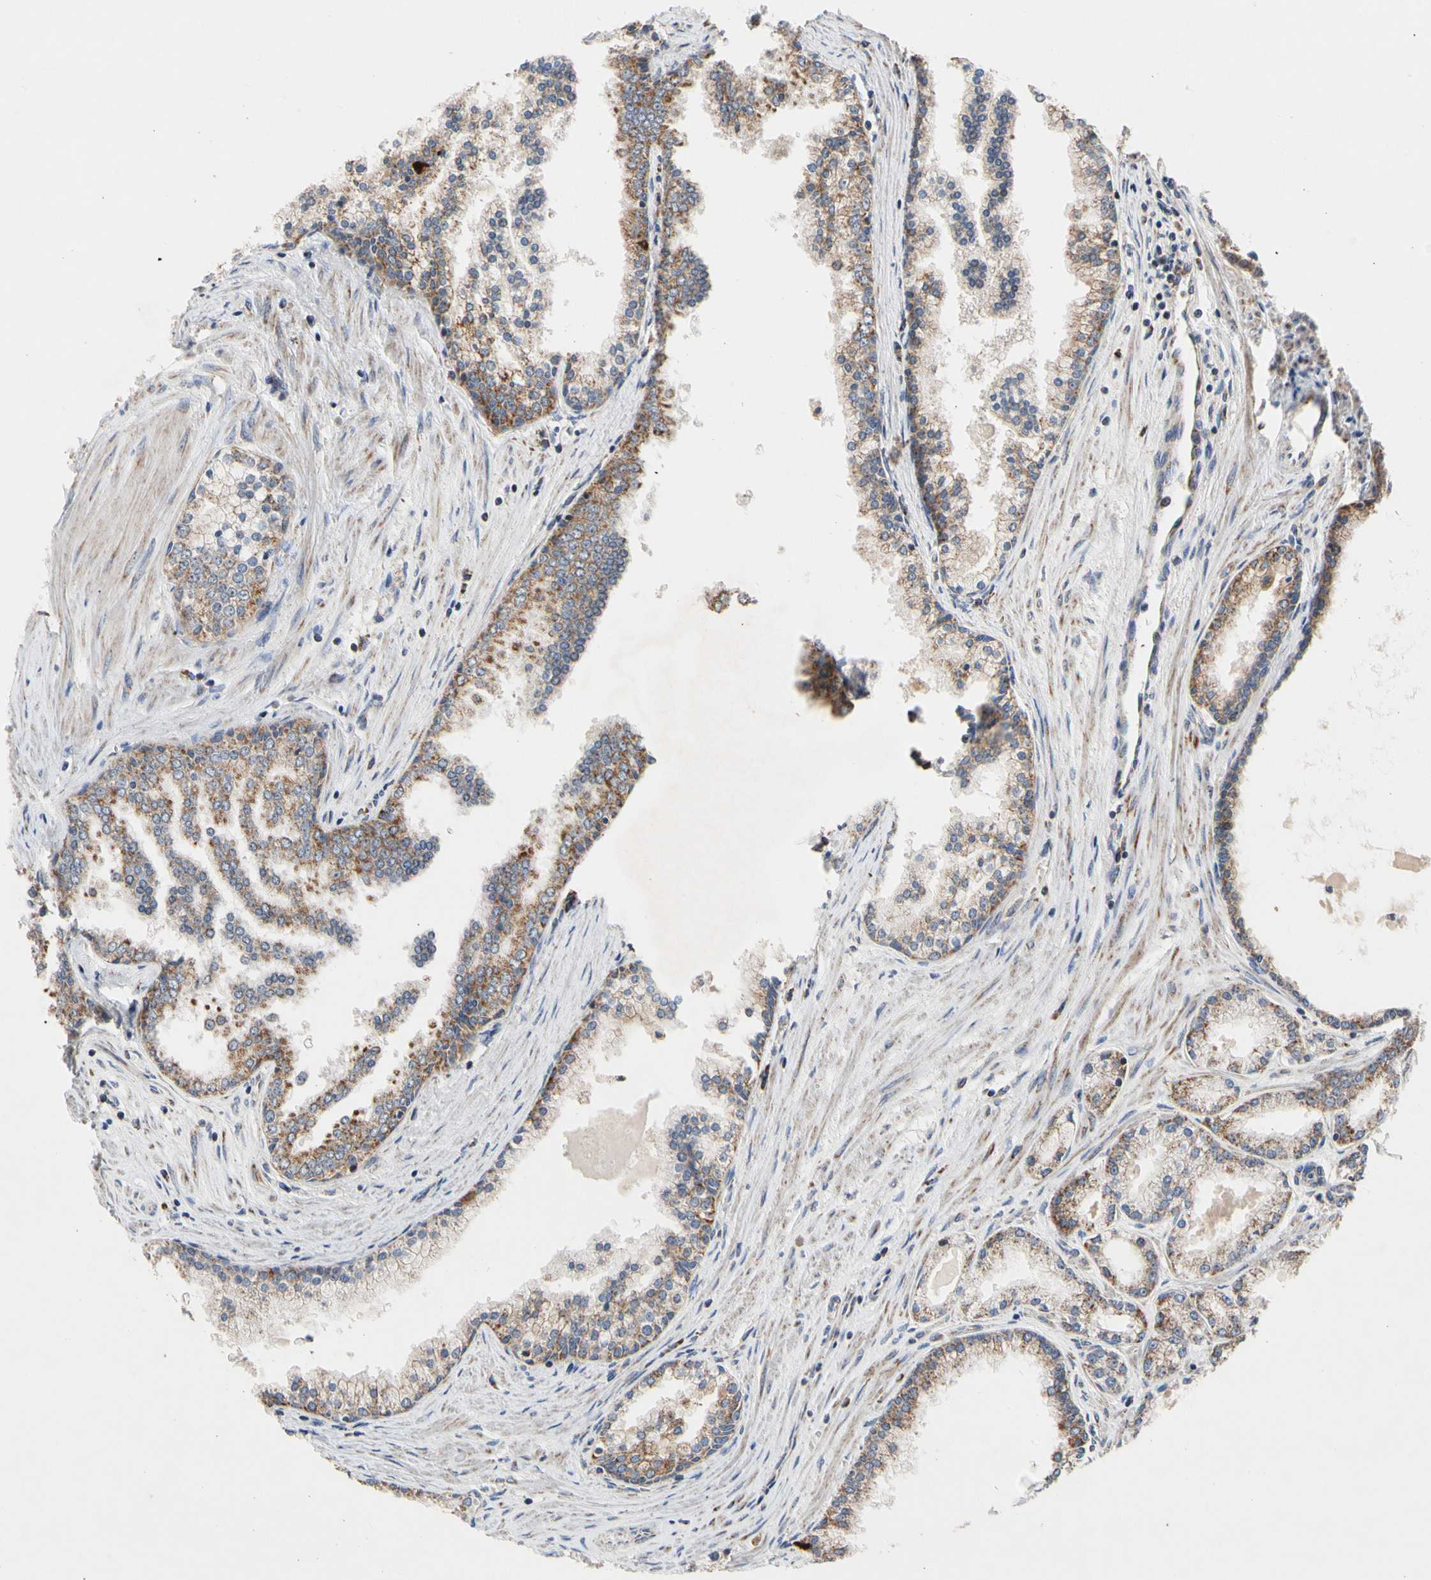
{"staining": {"intensity": "moderate", "quantity": ">75%", "location": "cytoplasmic/membranous"}, "tissue": "prostate cancer", "cell_type": "Tumor cells", "image_type": "cancer", "snomed": [{"axis": "morphology", "description": "Adenocarcinoma, High grade"}, {"axis": "topography", "description": "Prostate"}], "caption": "Immunohistochemistry of adenocarcinoma (high-grade) (prostate) shows medium levels of moderate cytoplasmic/membranous staining in approximately >75% of tumor cells.", "gene": "GPD2", "patient": {"sex": "male", "age": 61}}